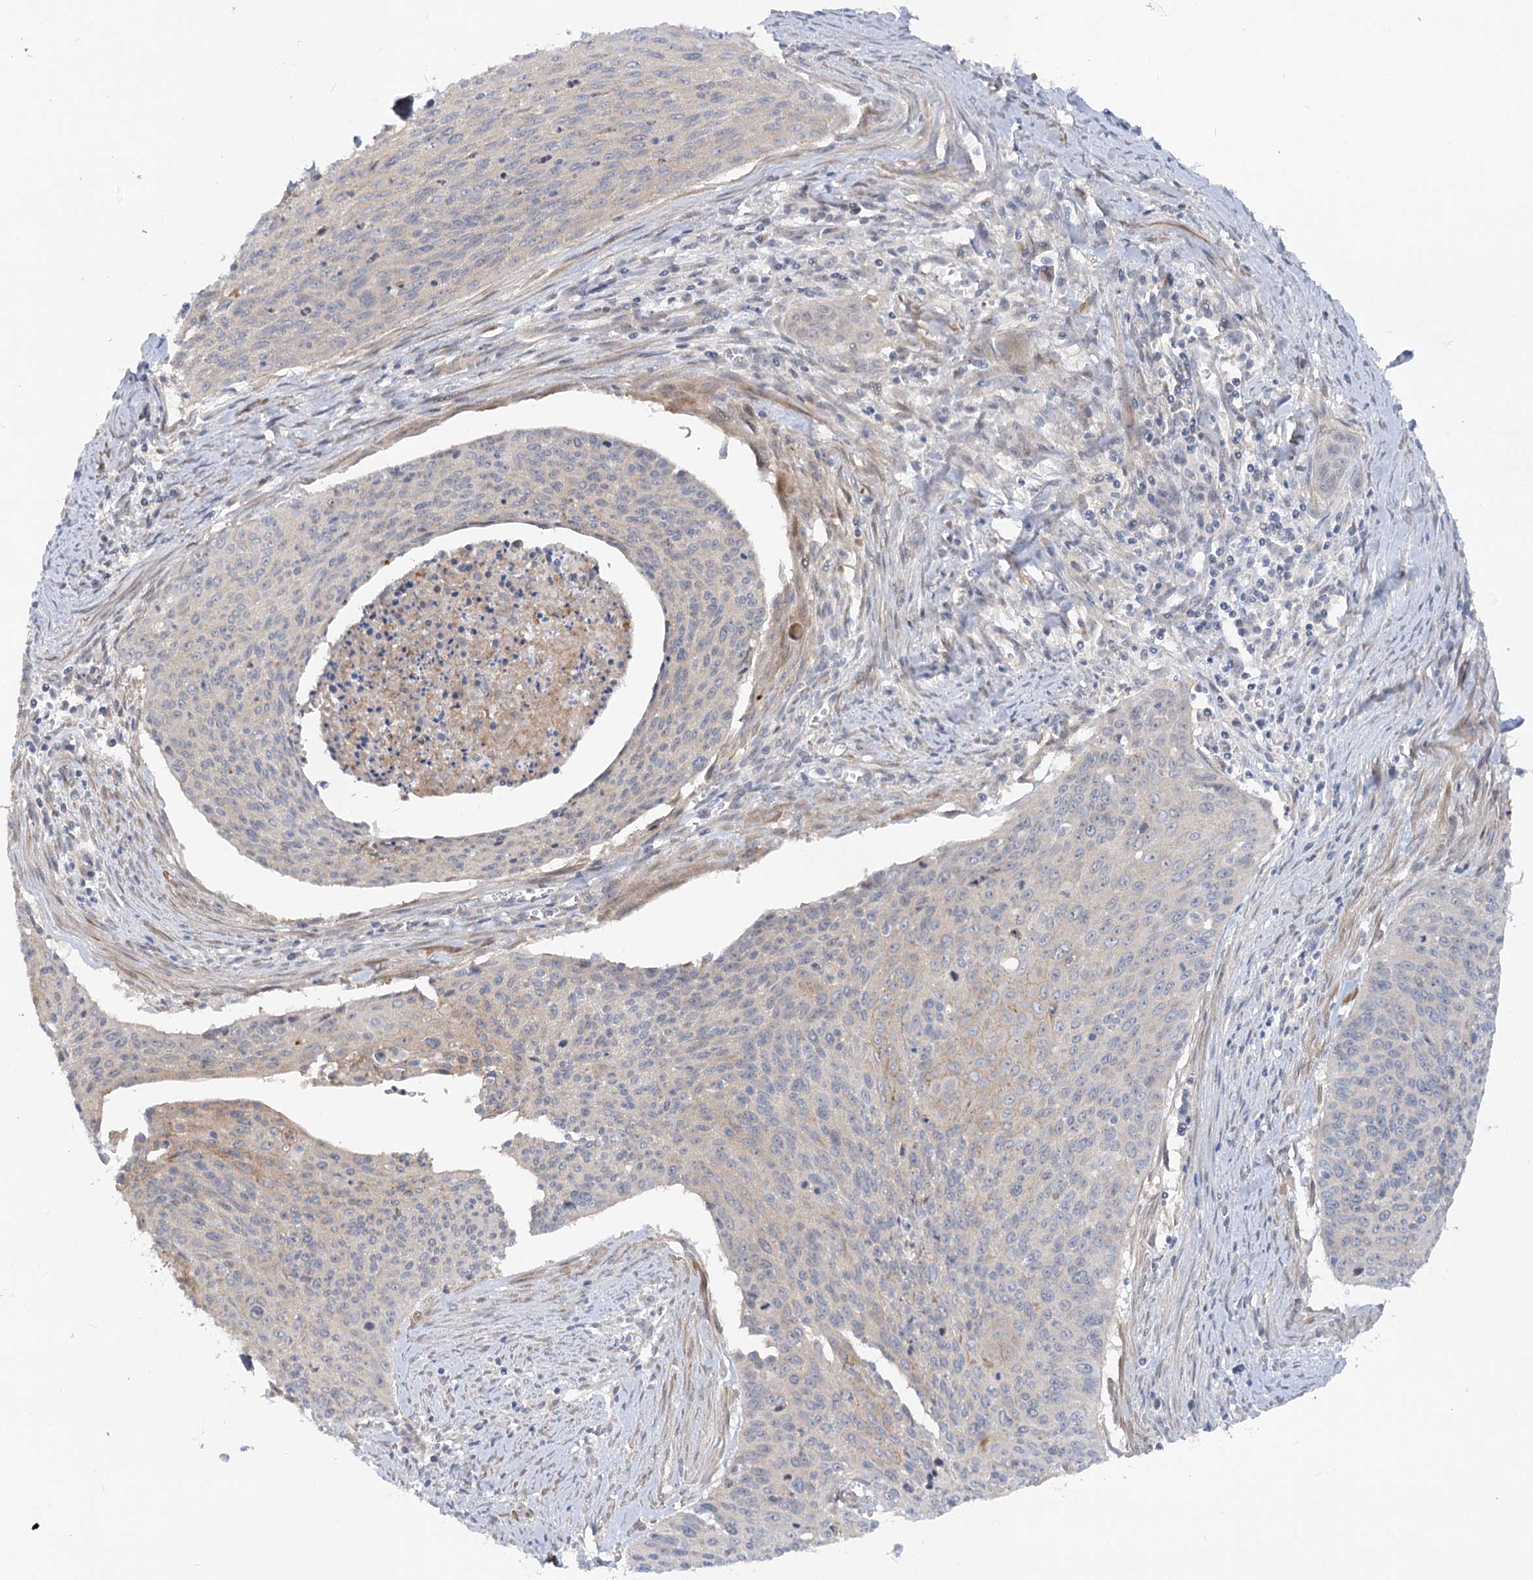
{"staining": {"intensity": "negative", "quantity": "none", "location": "none"}, "tissue": "cervical cancer", "cell_type": "Tumor cells", "image_type": "cancer", "snomed": [{"axis": "morphology", "description": "Squamous cell carcinoma, NOS"}, {"axis": "topography", "description": "Cervix"}], "caption": "Immunohistochemistry image of human cervical squamous cell carcinoma stained for a protein (brown), which demonstrates no expression in tumor cells. (Brightfield microscopy of DAB IHC at high magnification).", "gene": "FGF19", "patient": {"sex": "female", "age": 55}}